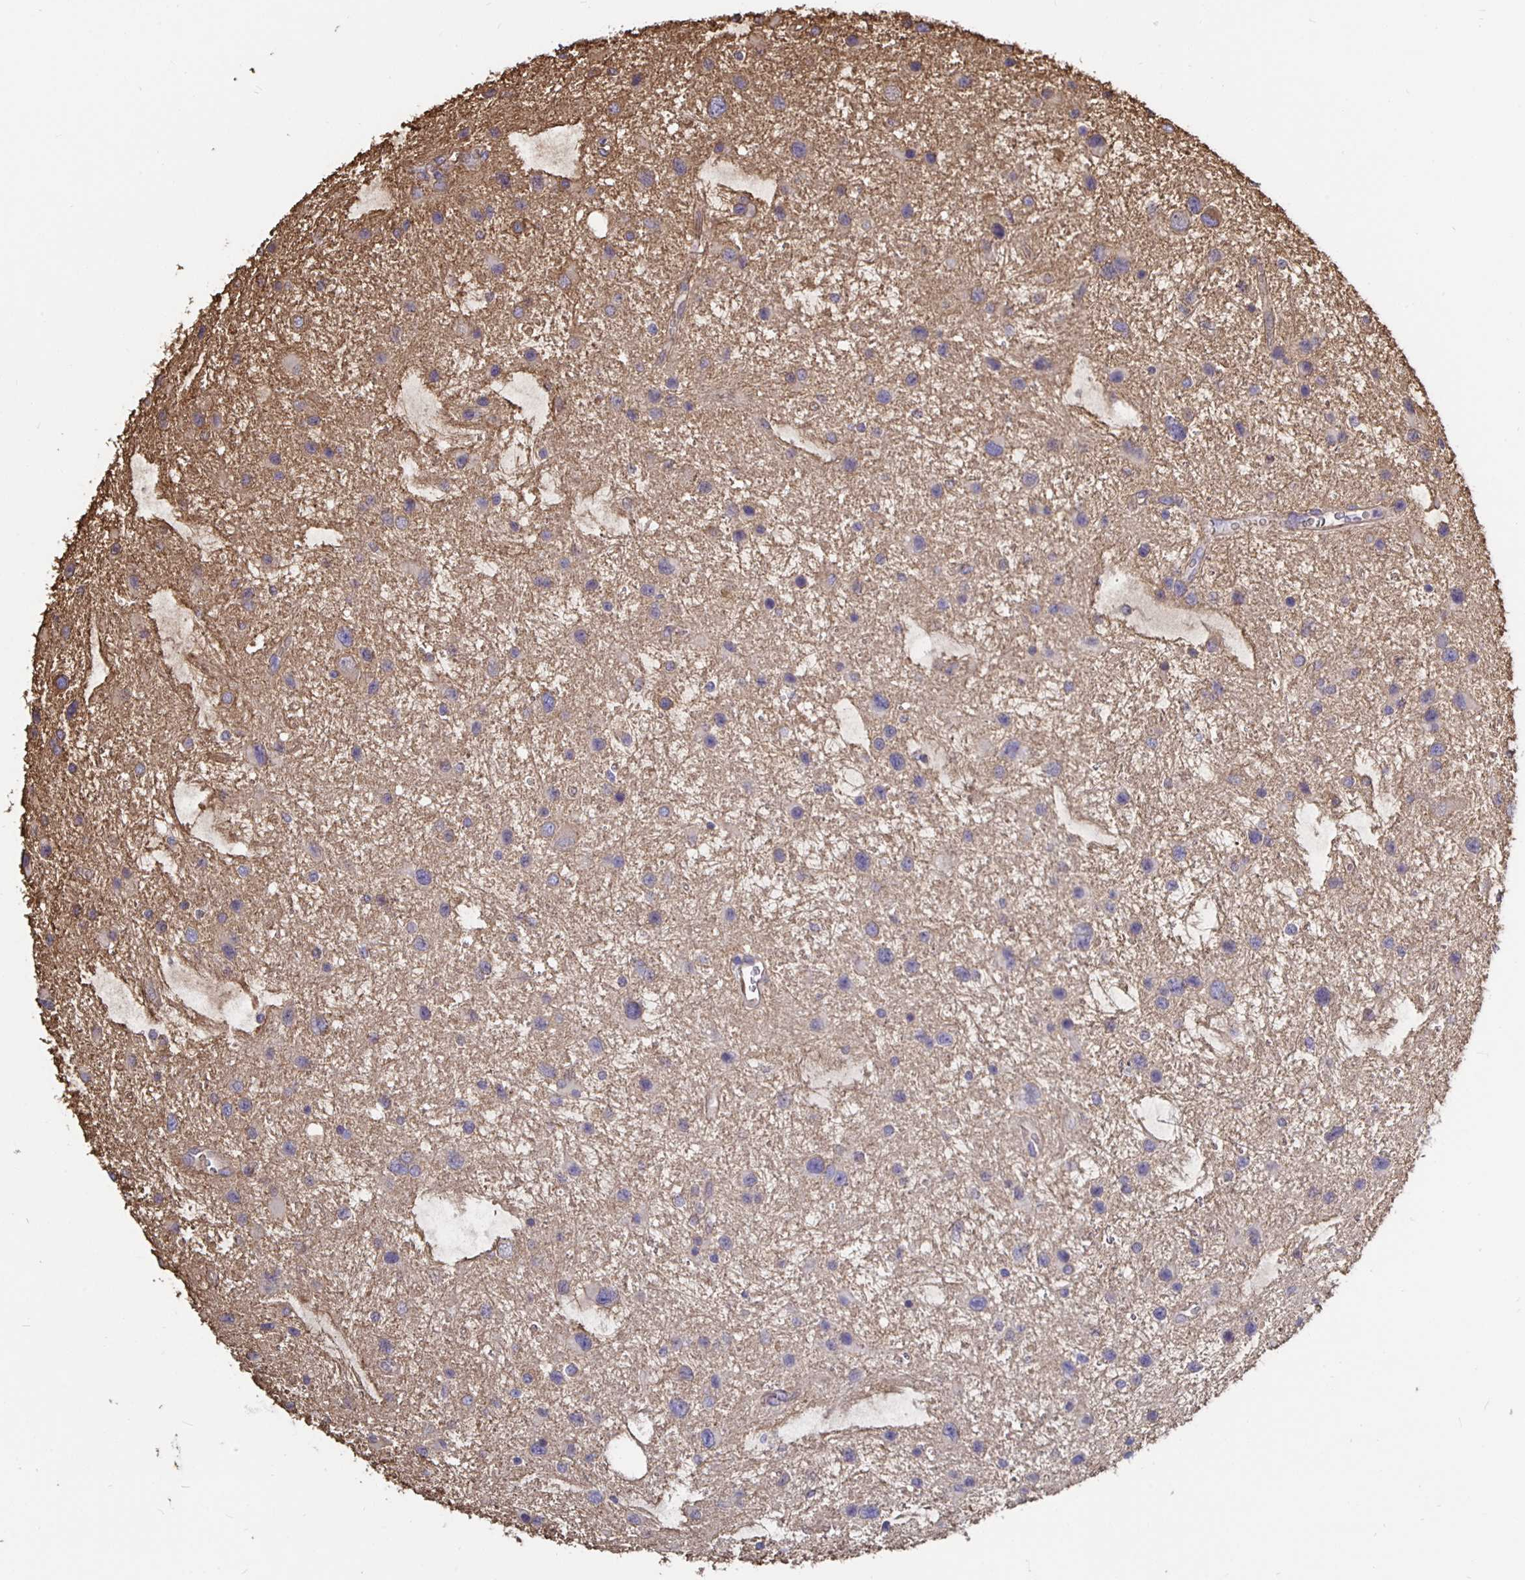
{"staining": {"intensity": "weak", "quantity": "<25%", "location": "cytoplasmic/membranous"}, "tissue": "glioma", "cell_type": "Tumor cells", "image_type": "cancer", "snomed": [{"axis": "morphology", "description": "Glioma, malignant, Low grade"}, {"axis": "topography", "description": "Brain"}], "caption": "Glioma stained for a protein using immunohistochemistry reveals no staining tumor cells.", "gene": "ARHGEF39", "patient": {"sex": "female", "age": 32}}